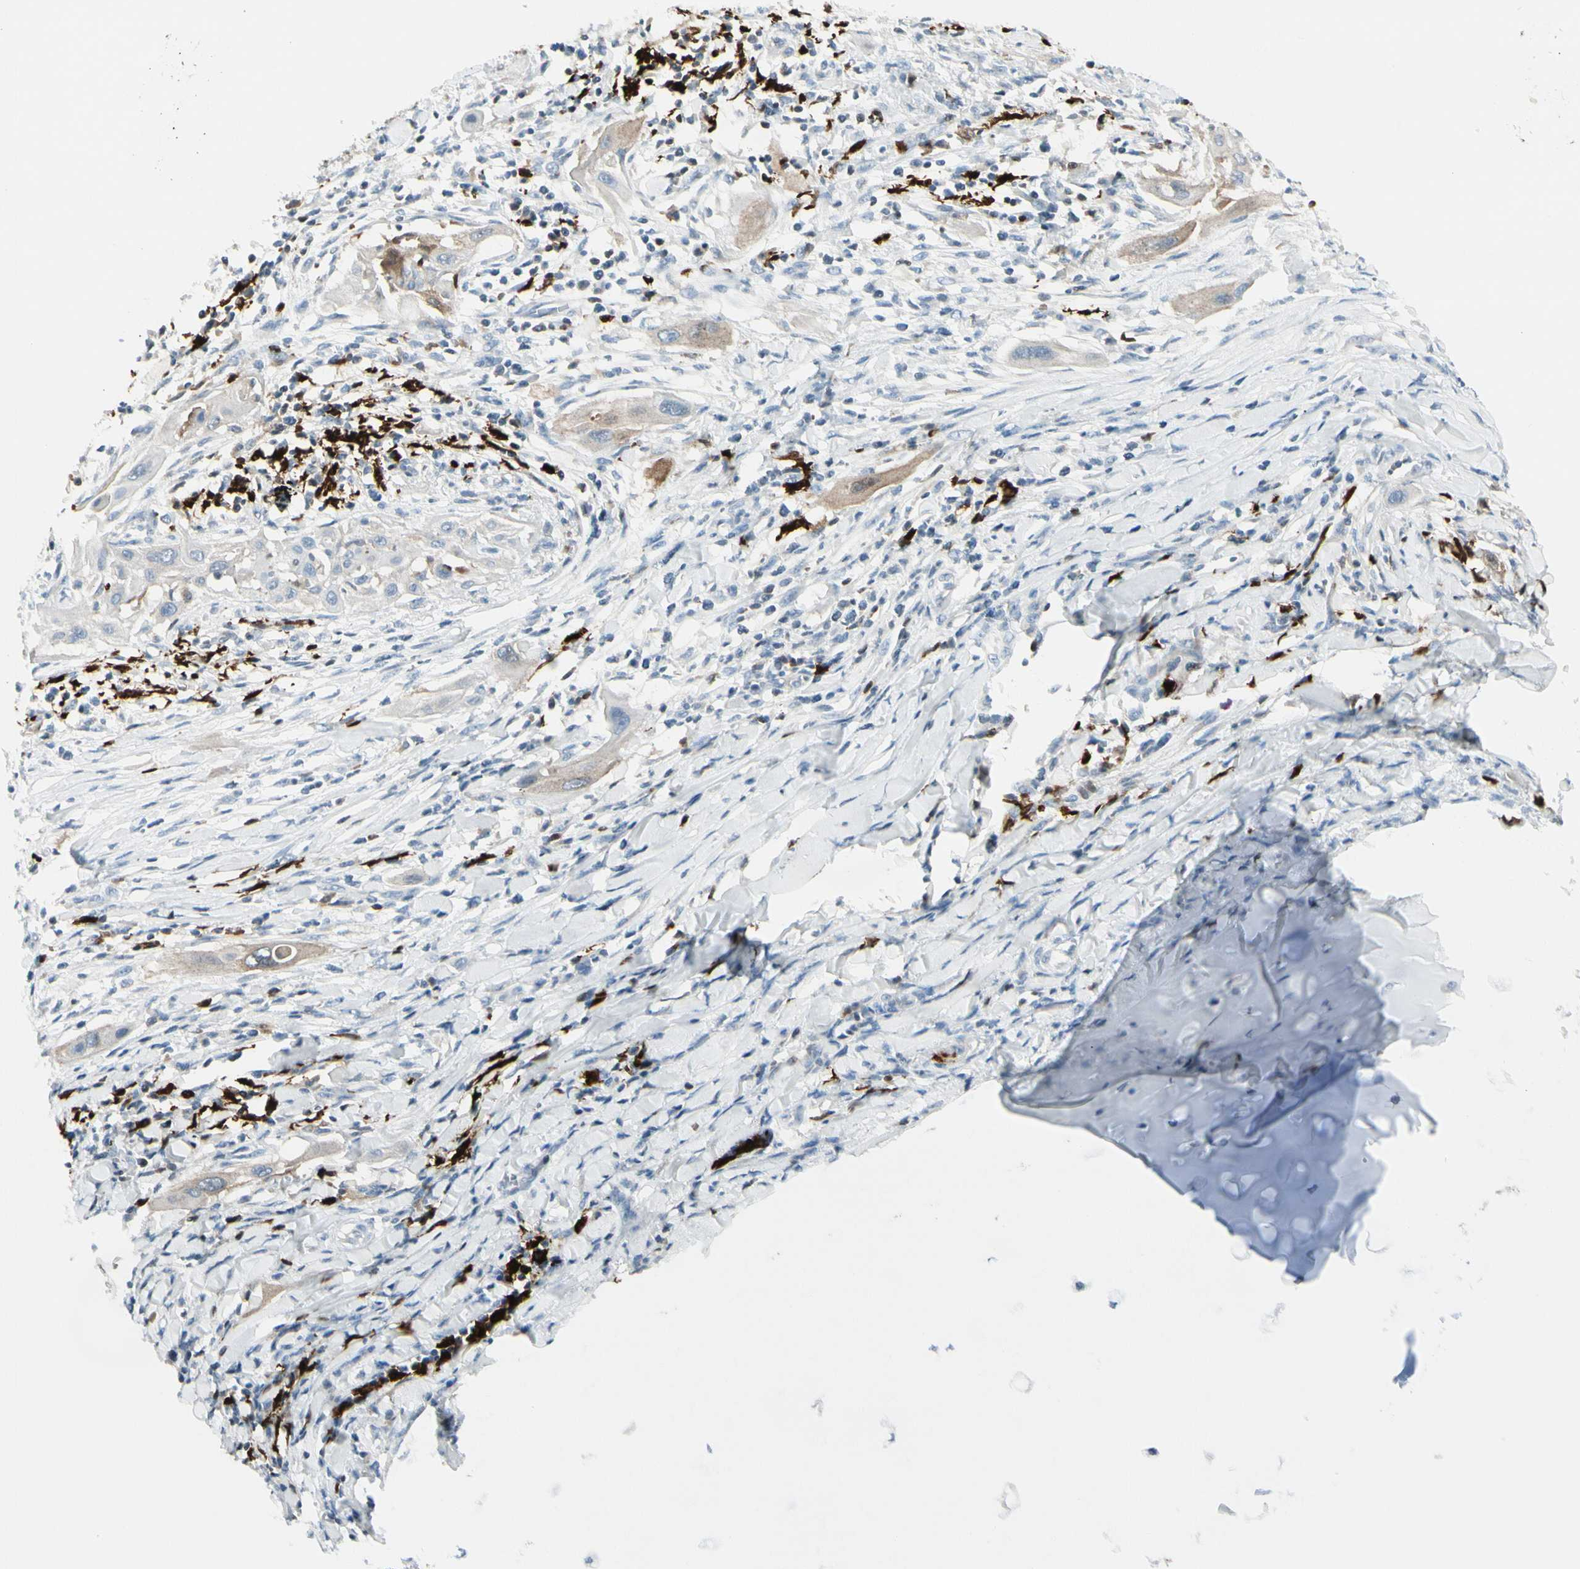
{"staining": {"intensity": "weak", "quantity": "25%-75%", "location": "cytoplasmic/membranous"}, "tissue": "lung cancer", "cell_type": "Tumor cells", "image_type": "cancer", "snomed": [{"axis": "morphology", "description": "Squamous cell carcinoma, NOS"}, {"axis": "topography", "description": "Lung"}], "caption": "Protein analysis of squamous cell carcinoma (lung) tissue demonstrates weak cytoplasmic/membranous staining in about 25%-75% of tumor cells. (DAB IHC, brown staining for protein, blue staining for nuclei).", "gene": "TRAF1", "patient": {"sex": "female", "age": 47}}